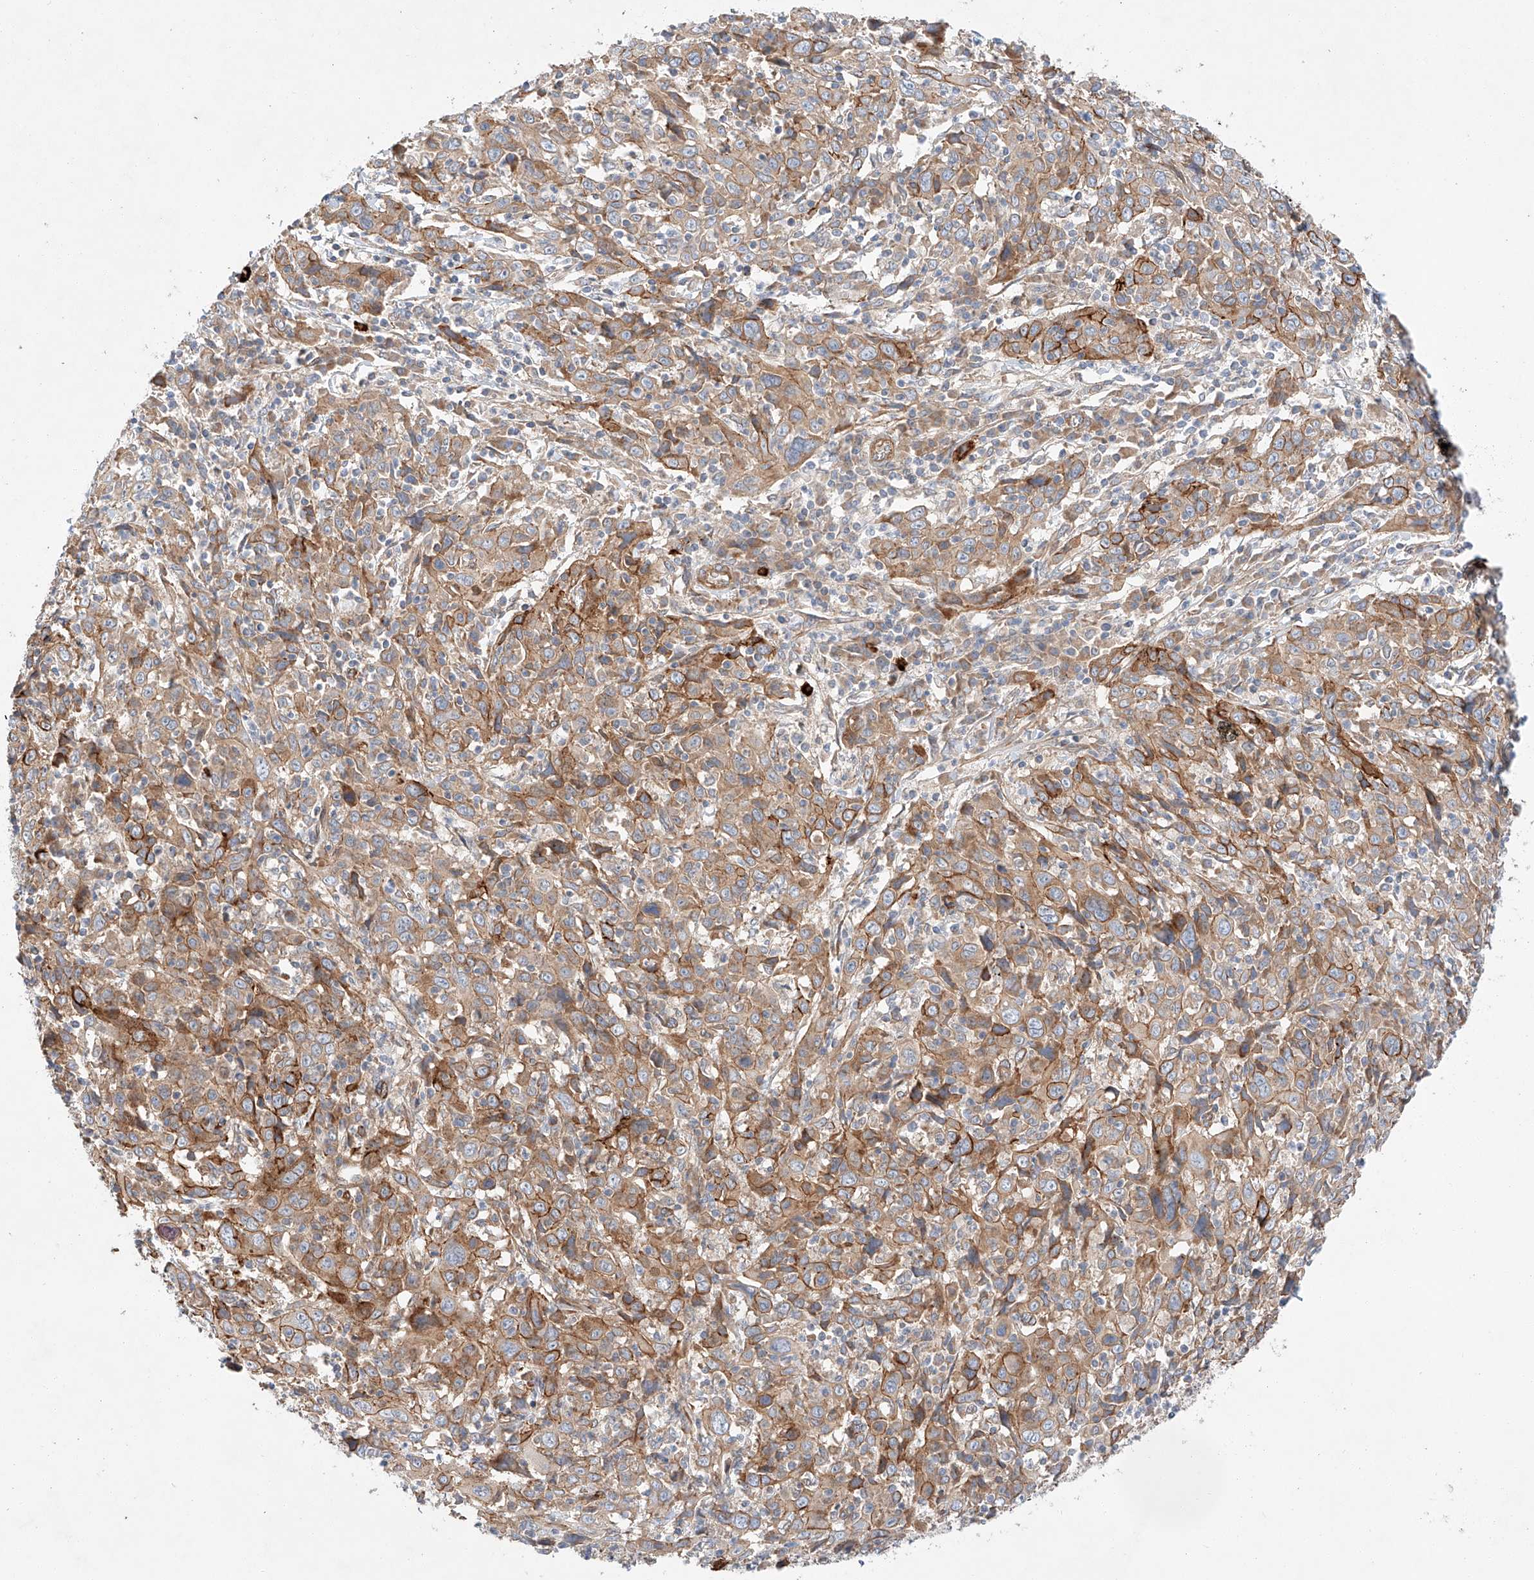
{"staining": {"intensity": "moderate", "quantity": ">75%", "location": "cytoplasmic/membranous"}, "tissue": "cervical cancer", "cell_type": "Tumor cells", "image_type": "cancer", "snomed": [{"axis": "morphology", "description": "Squamous cell carcinoma, NOS"}, {"axis": "topography", "description": "Cervix"}], "caption": "IHC (DAB (3,3'-diaminobenzidine)) staining of human cervical cancer displays moderate cytoplasmic/membranous protein staining in about >75% of tumor cells.", "gene": "MINDY4", "patient": {"sex": "female", "age": 46}}